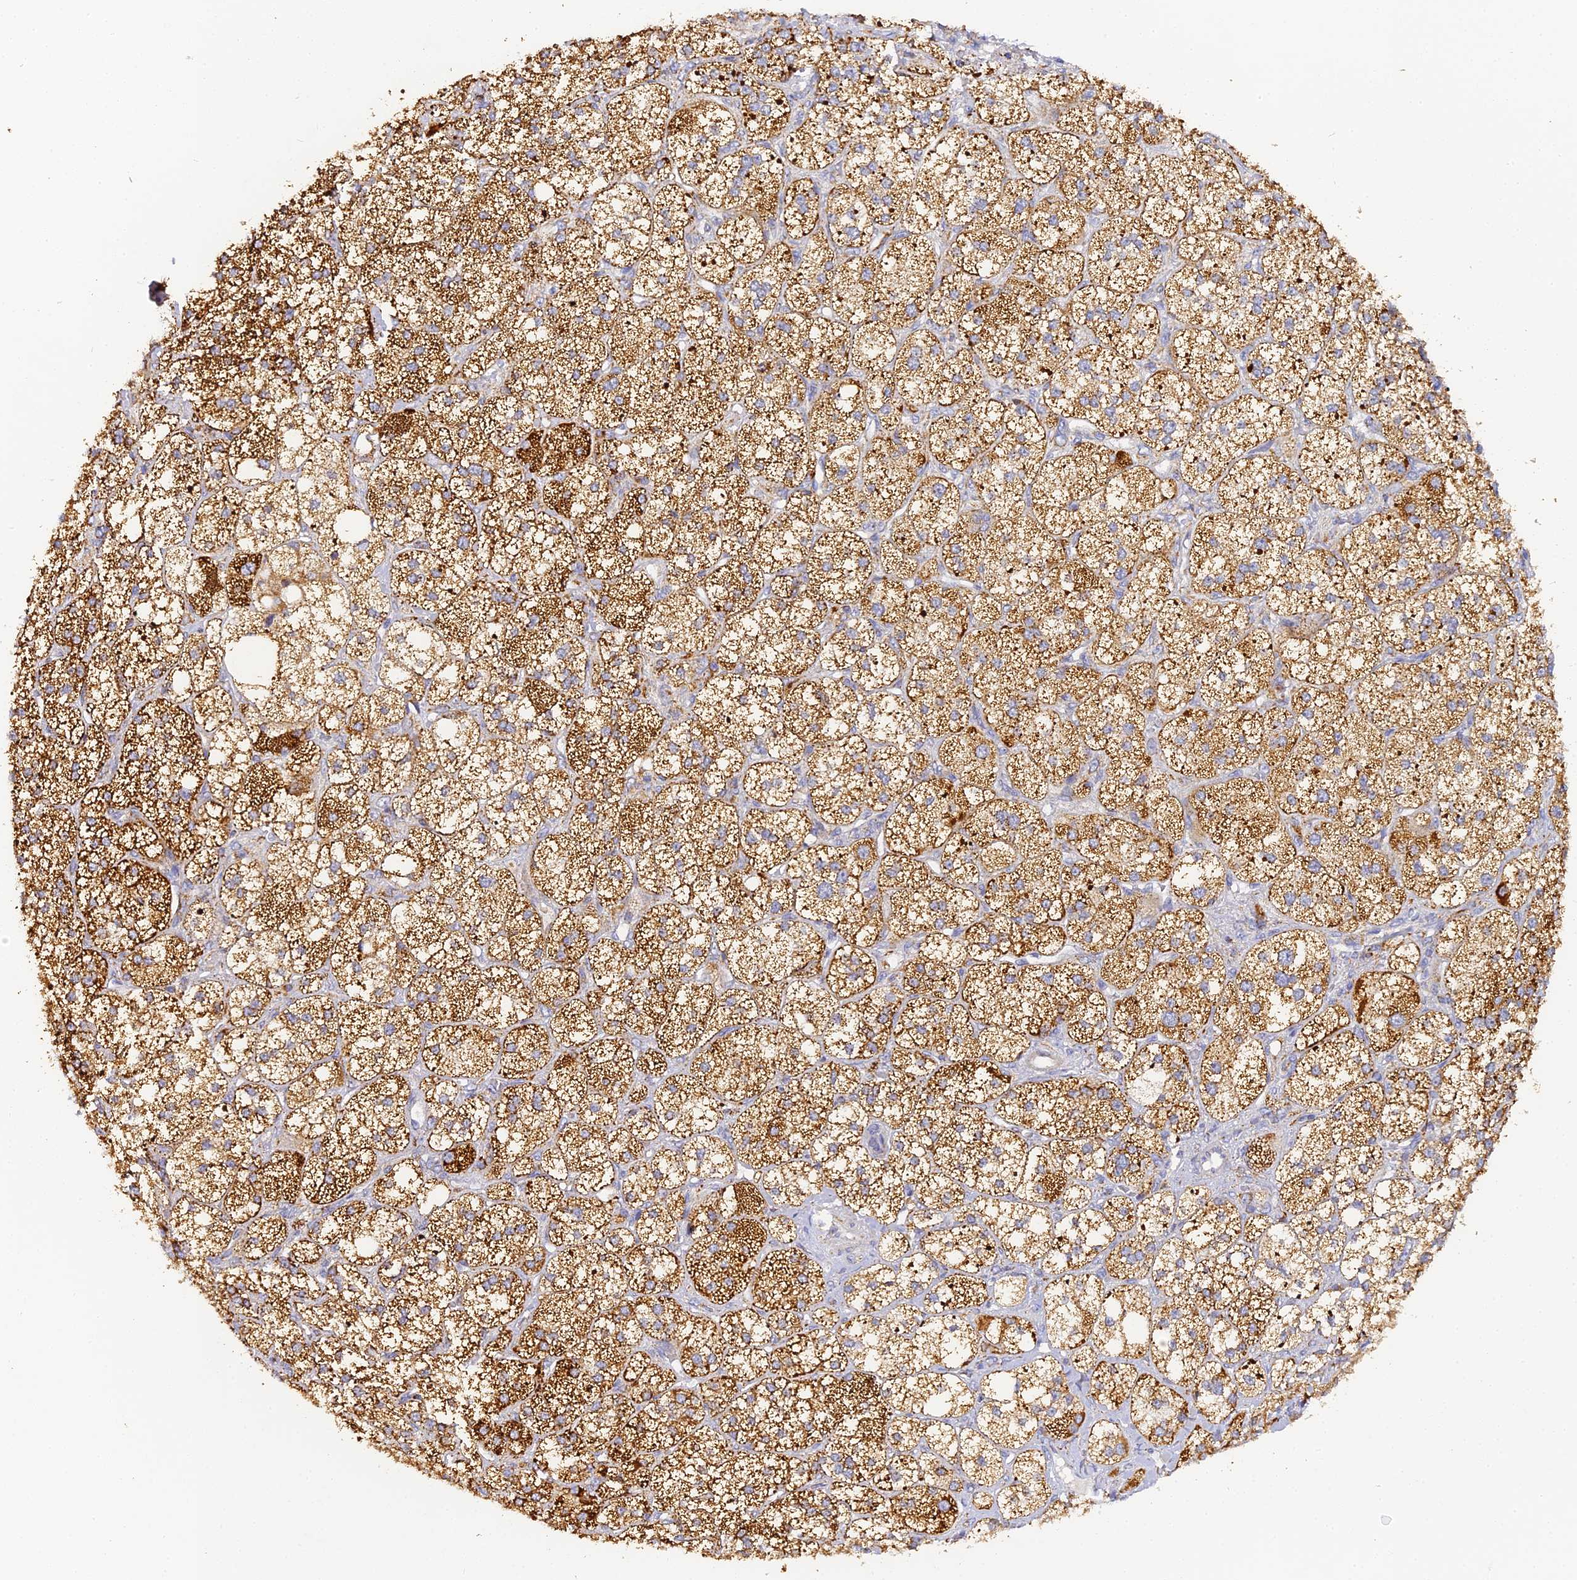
{"staining": {"intensity": "moderate", "quantity": ">75%", "location": "cytoplasmic/membranous"}, "tissue": "adrenal gland", "cell_type": "Glandular cells", "image_type": "normal", "snomed": [{"axis": "morphology", "description": "Normal tissue, NOS"}, {"axis": "topography", "description": "Adrenal gland"}], "caption": "Protein staining of unremarkable adrenal gland exhibits moderate cytoplasmic/membranous staining in about >75% of glandular cells.", "gene": "DONSON", "patient": {"sex": "male", "age": 61}}